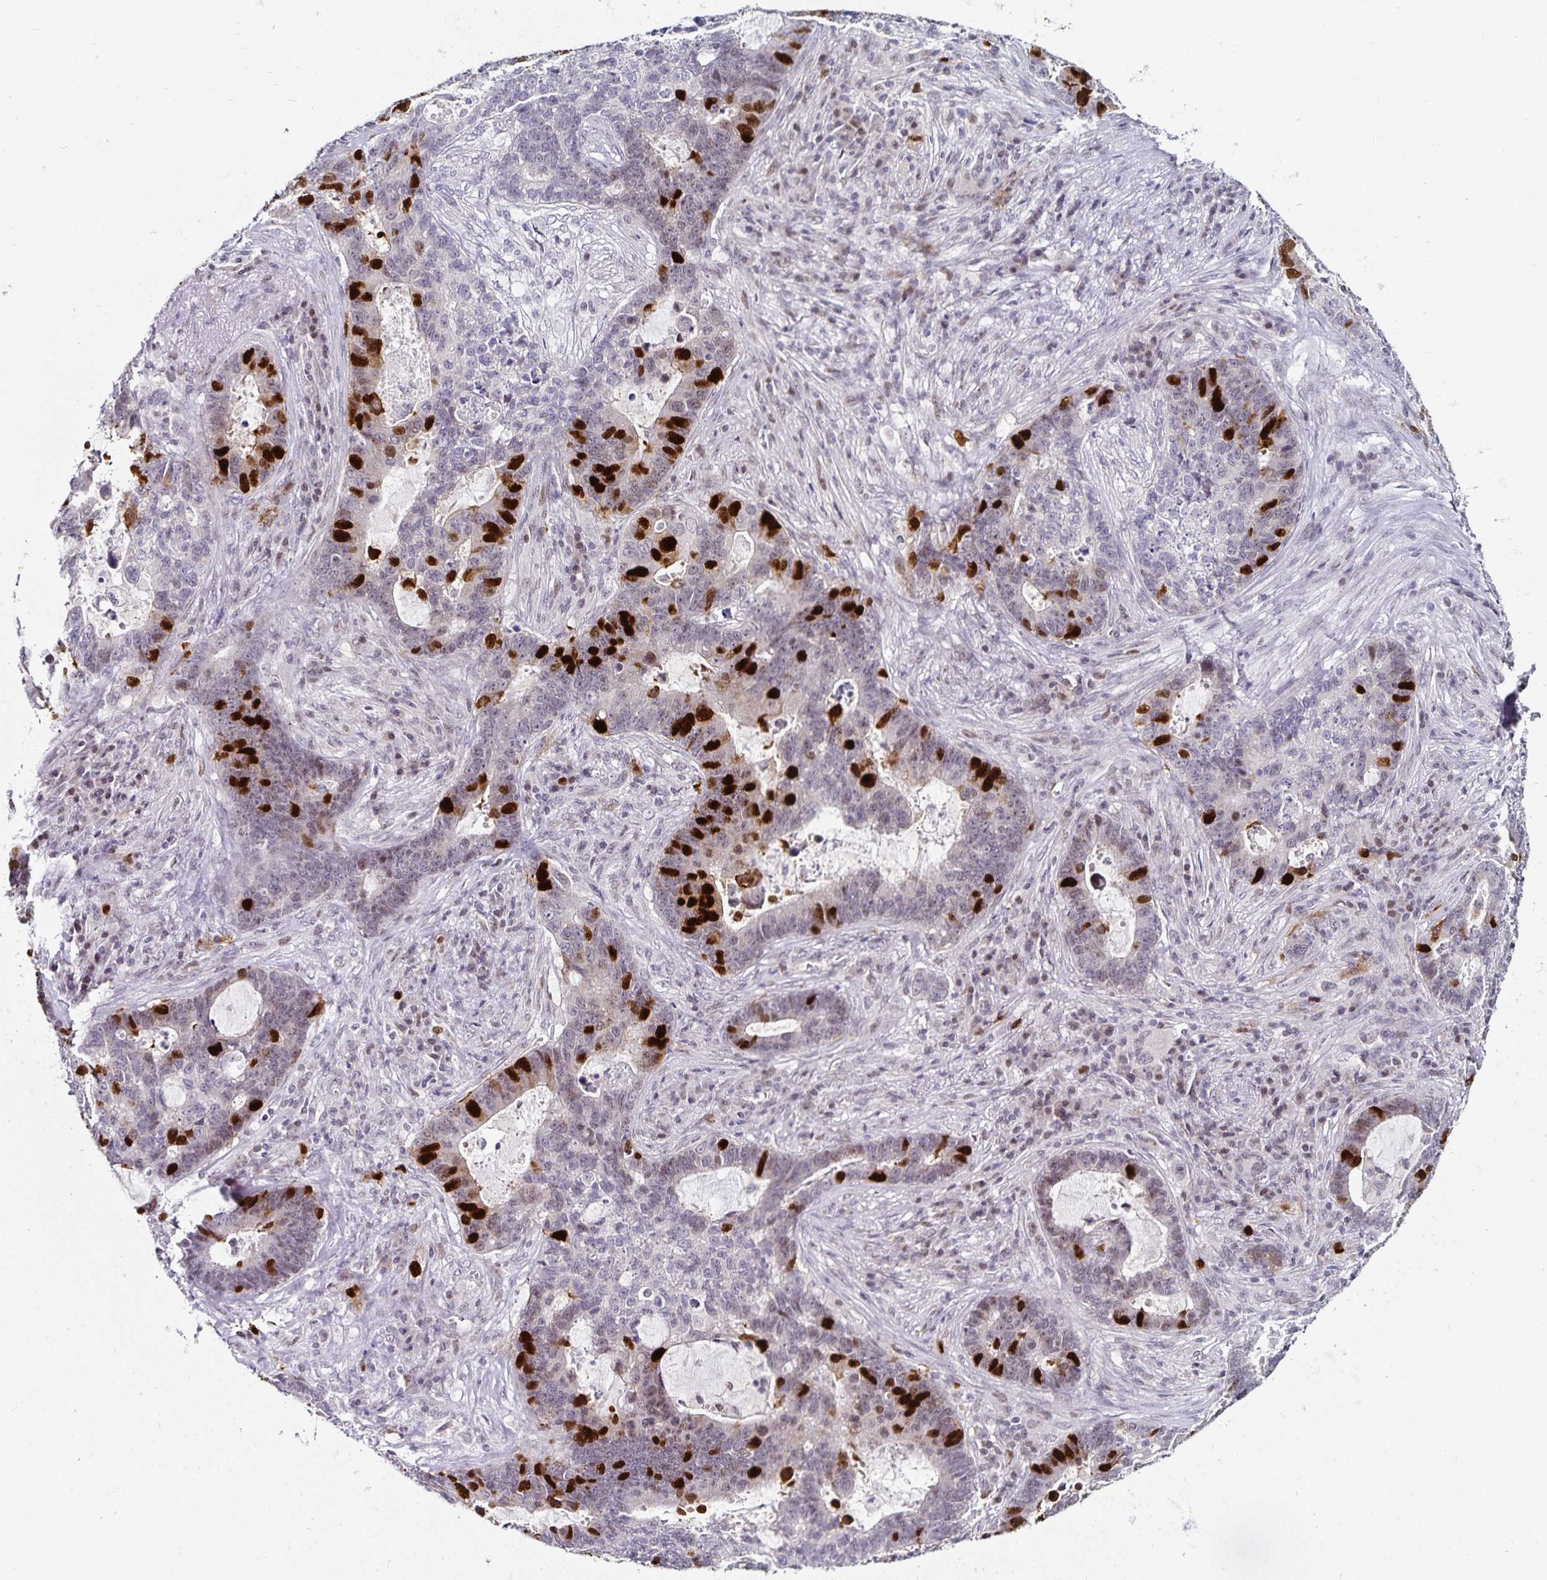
{"staining": {"intensity": "strong", "quantity": "25%-75%", "location": "nuclear"}, "tissue": "lung cancer", "cell_type": "Tumor cells", "image_type": "cancer", "snomed": [{"axis": "morphology", "description": "Aneuploidy"}, {"axis": "morphology", "description": "Adenocarcinoma, NOS"}, {"axis": "morphology", "description": "Adenocarcinoma primary or metastatic"}, {"axis": "topography", "description": "Lung"}], "caption": "This image displays immunohistochemistry (IHC) staining of human lung cancer (adenocarcinoma primary or metastatic), with high strong nuclear positivity in approximately 25%-75% of tumor cells.", "gene": "ANLN", "patient": {"sex": "female", "age": 75}}